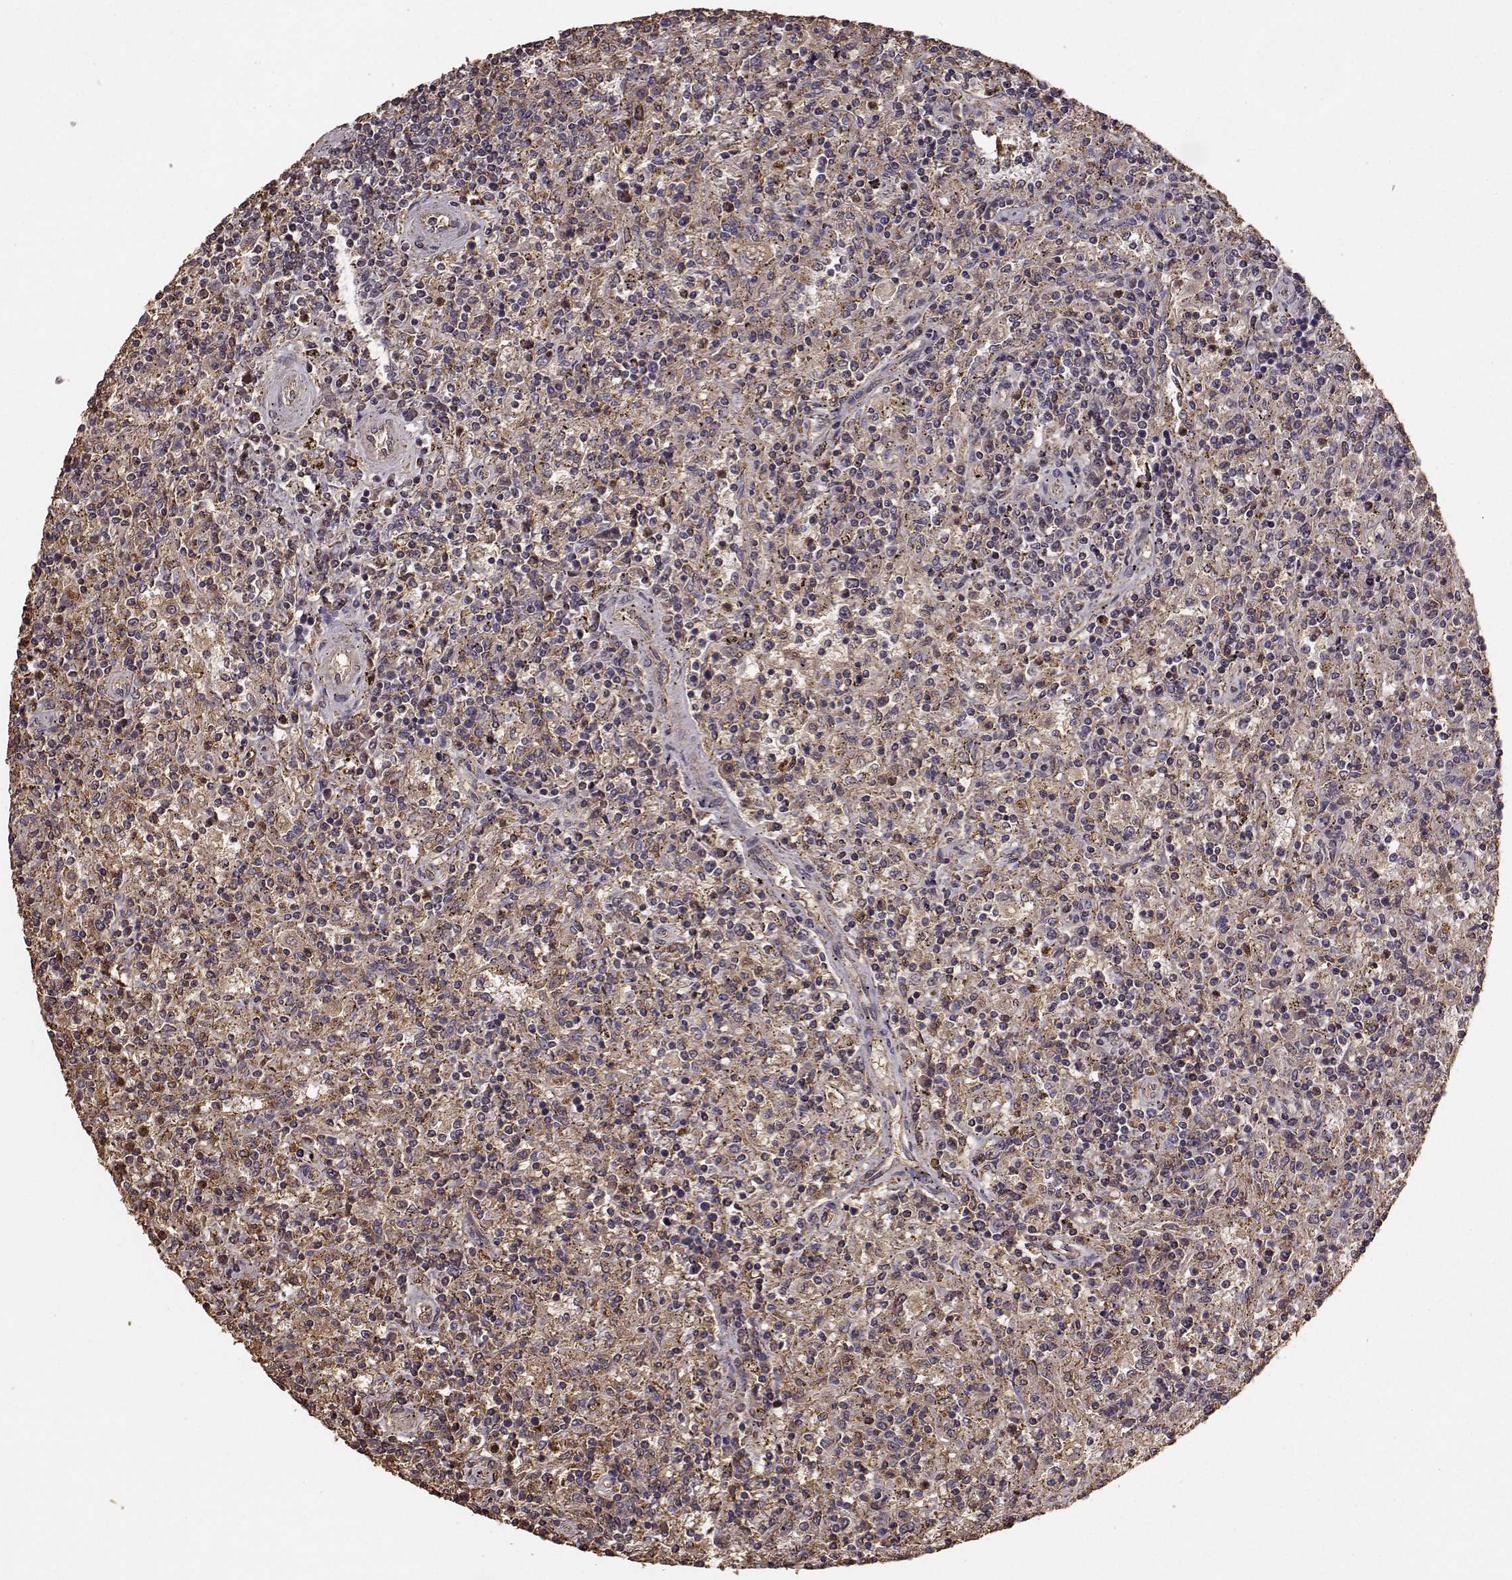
{"staining": {"intensity": "moderate", "quantity": "25%-75%", "location": "cytoplasmic/membranous"}, "tissue": "lymphoma", "cell_type": "Tumor cells", "image_type": "cancer", "snomed": [{"axis": "morphology", "description": "Malignant lymphoma, non-Hodgkin's type, Low grade"}, {"axis": "topography", "description": "Spleen"}], "caption": "Immunohistochemistry (IHC) staining of lymphoma, which displays medium levels of moderate cytoplasmic/membranous positivity in about 25%-75% of tumor cells indicating moderate cytoplasmic/membranous protein positivity. The staining was performed using DAB (brown) for protein detection and nuclei were counterstained in hematoxylin (blue).", "gene": "PTGES2", "patient": {"sex": "male", "age": 62}}